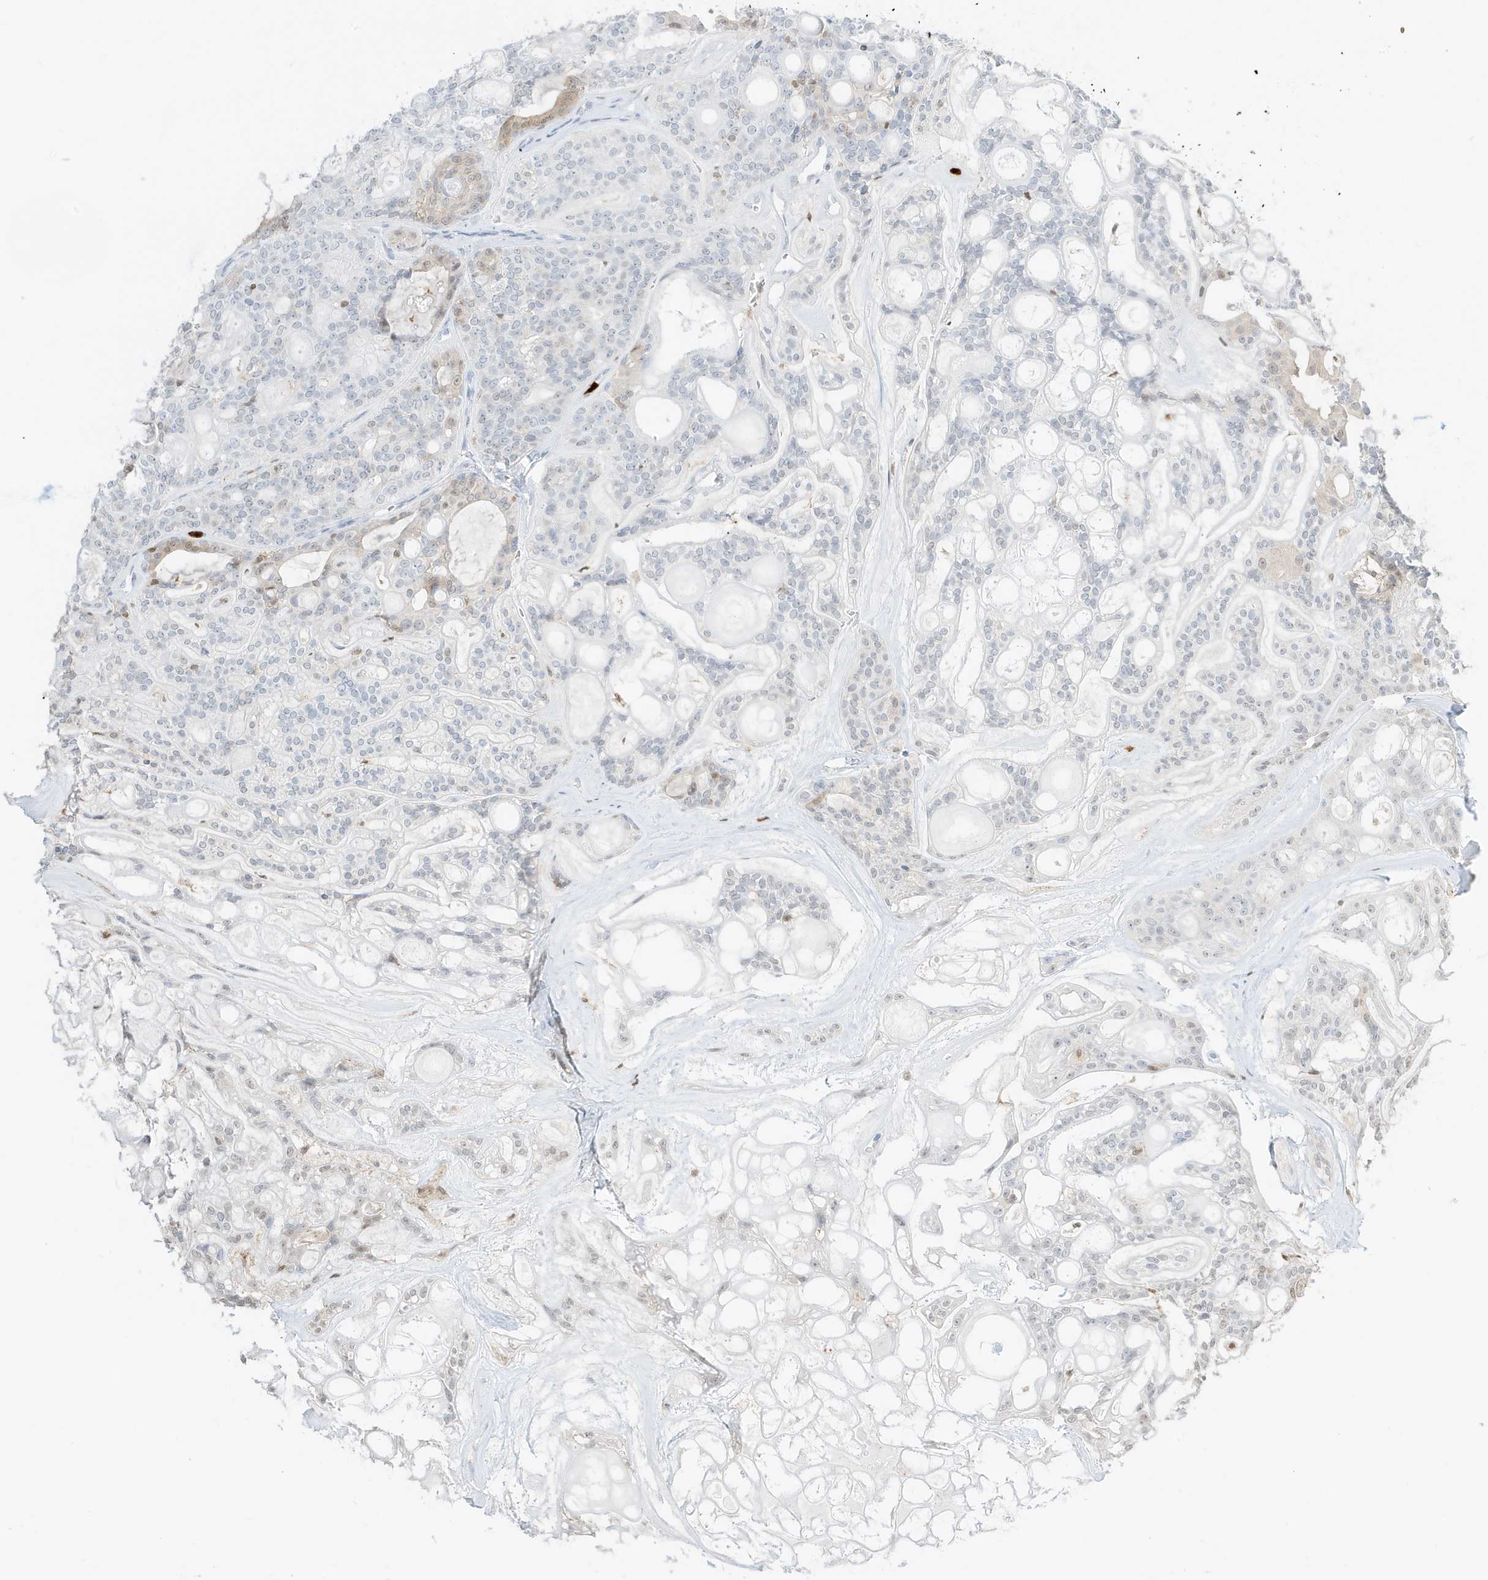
{"staining": {"intensity": "weak", "quantity": "<25%", "location": "cytoplasmic/membranous"}, "tissue": "head and neck cancer", "cell_type": "Tumor cells", "image_type": "cancer", "snomed": [{"axis": "morphology", "description": "Adenocarcinoma, NOS"}, {"axis": "topography", "description": "Head-Neck"}], "caption": "A photomicrograph of human head and neck cancer (adenocarcinoma) is negative for staining in tumor cells.", "gene": "GCA", "patient": {"sex": "male", "age": 66}}